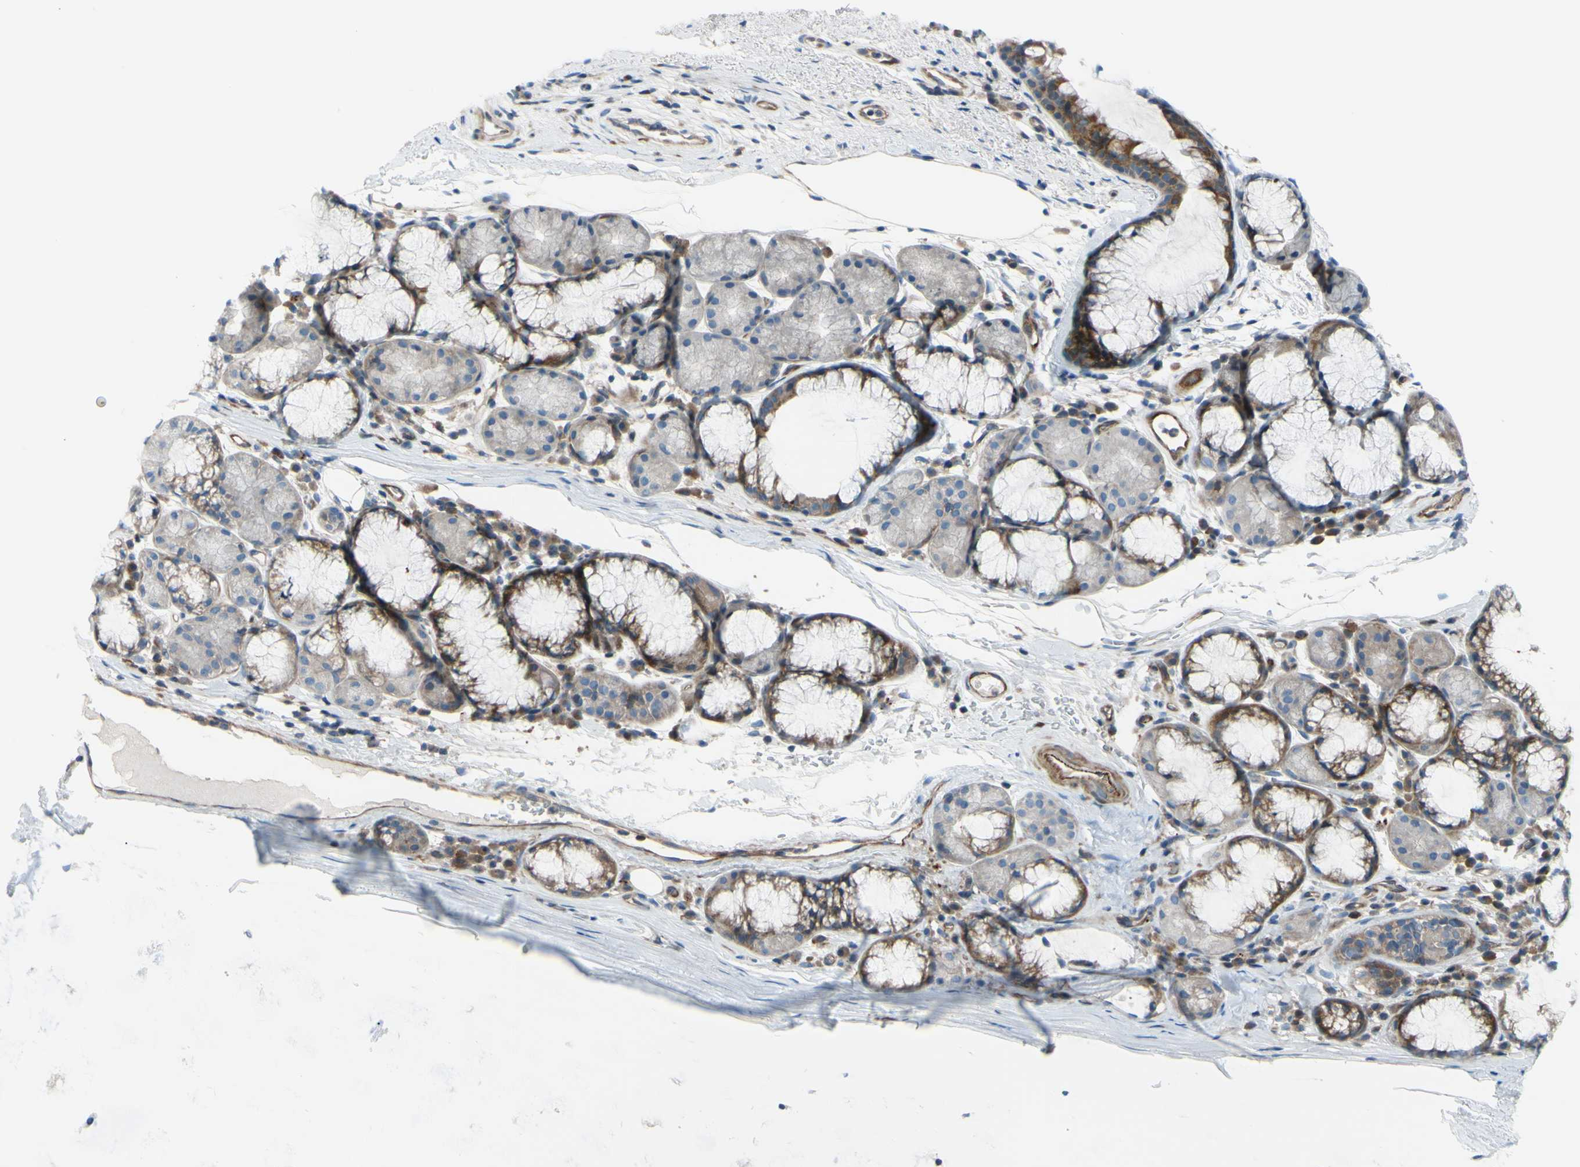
{"staining": {"intensity": "moderate", "quantity": "25%-75%", "location": "cytoplasmic/membranous"}, "tissue": "bronchus", "cell_type": "Respiratory epithelial cells", "image_type": "normal", "snomed": [{"axis": "morphology", "description": "Normal tissue, NOS"}, {"axis": "topography", "description": "Bronchus"}], "caption": "Immunohistochemistry (IHC) micrograph of benign human bronchus stained for a protein (brown), which shows medium levels of moderate cytoplasmic/membranous expression in about 25%-75% of respiratory epithelial cells.", "gene": "PAK2", "patient": {"sex": "female", "age": 54}}